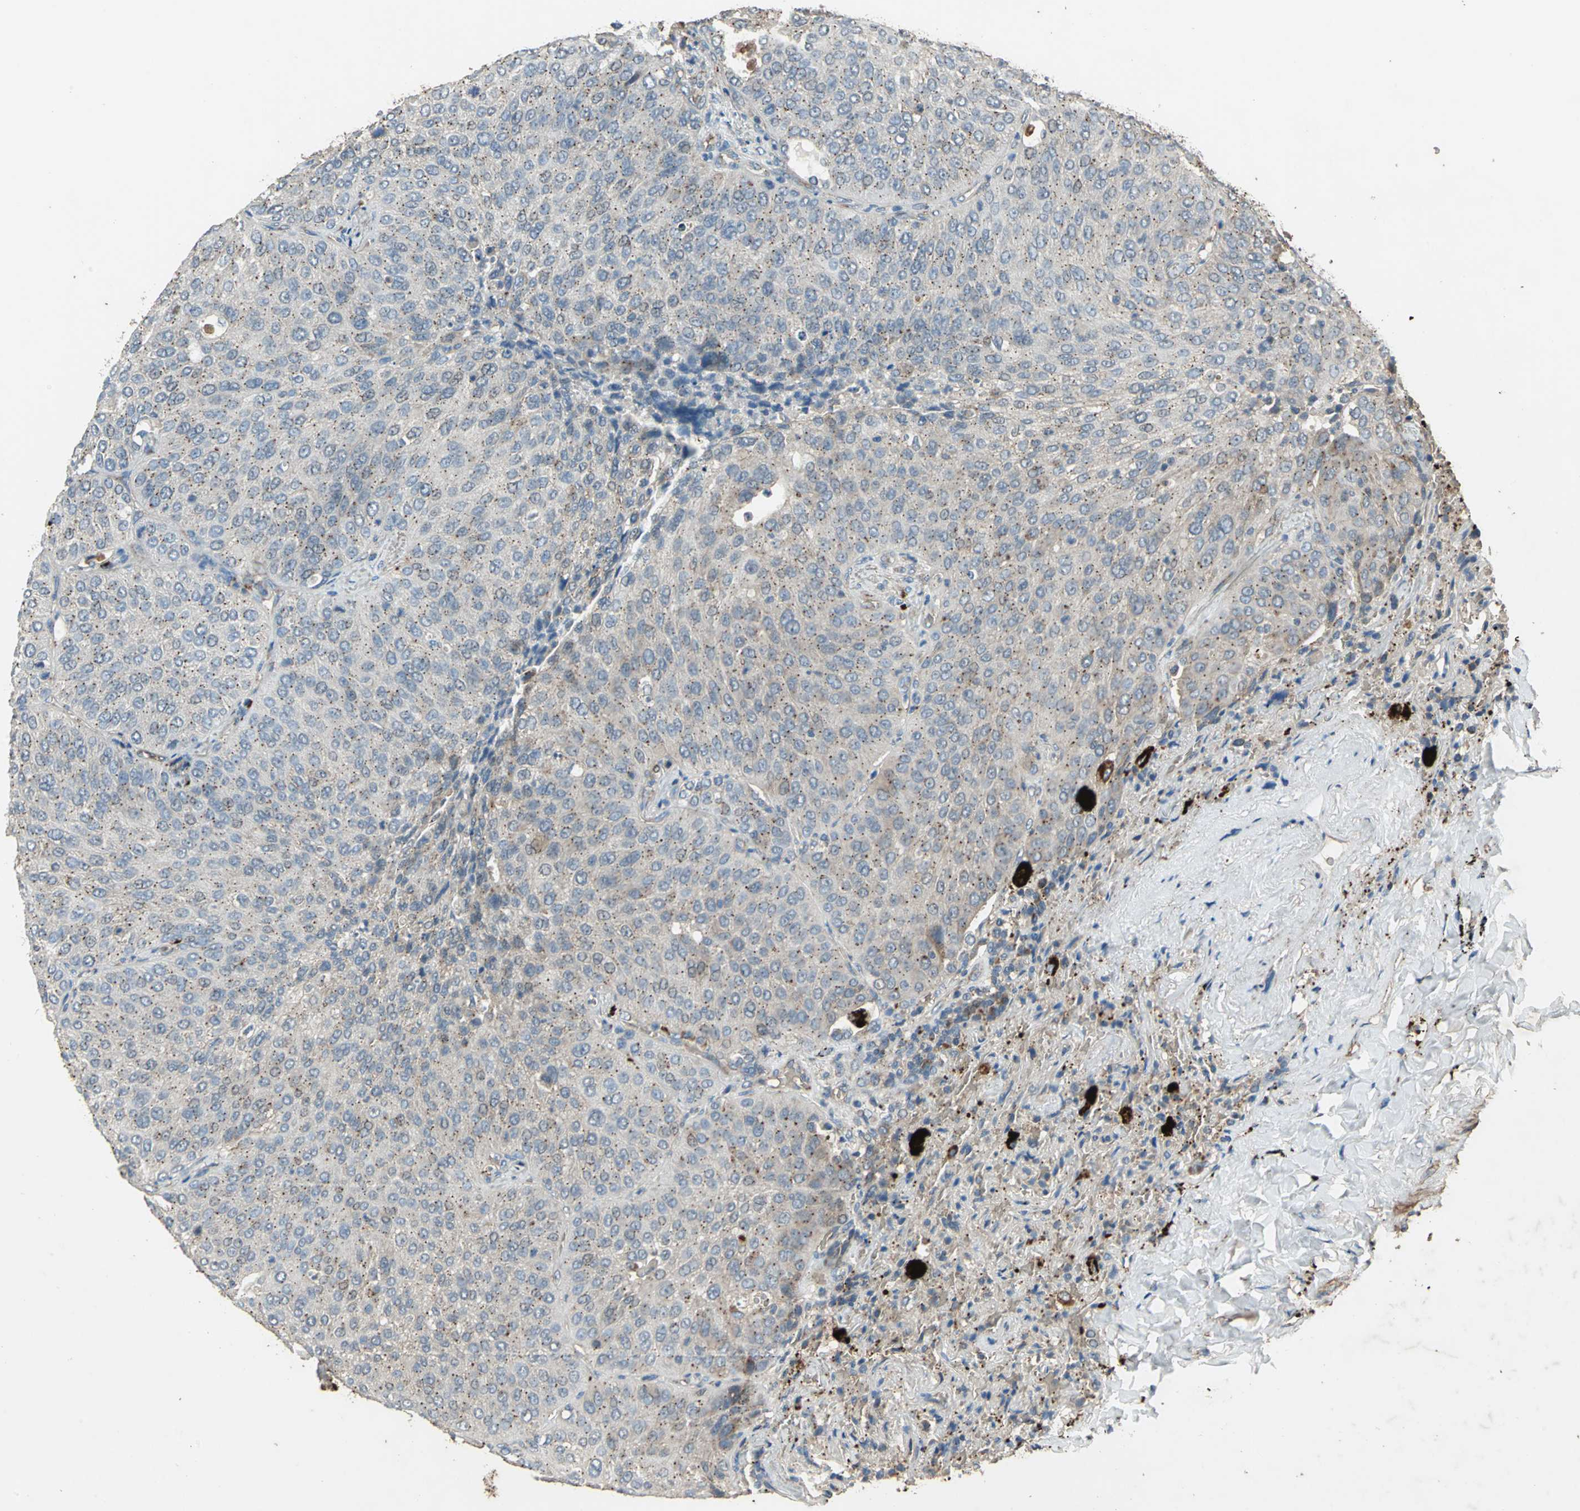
{"staining": {"intensity": "moderate", "quantity": "25%-75%", "location": "cytoplasmic/membranous"}, "tissue": "lung cancer", "cell_type": "Tumor cells", "image_type": "cancer", "snomed": [{"axis": "morphology", "description": "Squamous cell carcinoma, NOS"}, {"axis": "topography", "description": "Lung"}], "caption": "This histopathology image shows IHC staining of human lung cancer, with medium moderate cytoplasmic/membranous staining in about 25%-75% of tumor cells.", "gene": "POLRMT", "patient": {"sex": "male", "age": 54}}